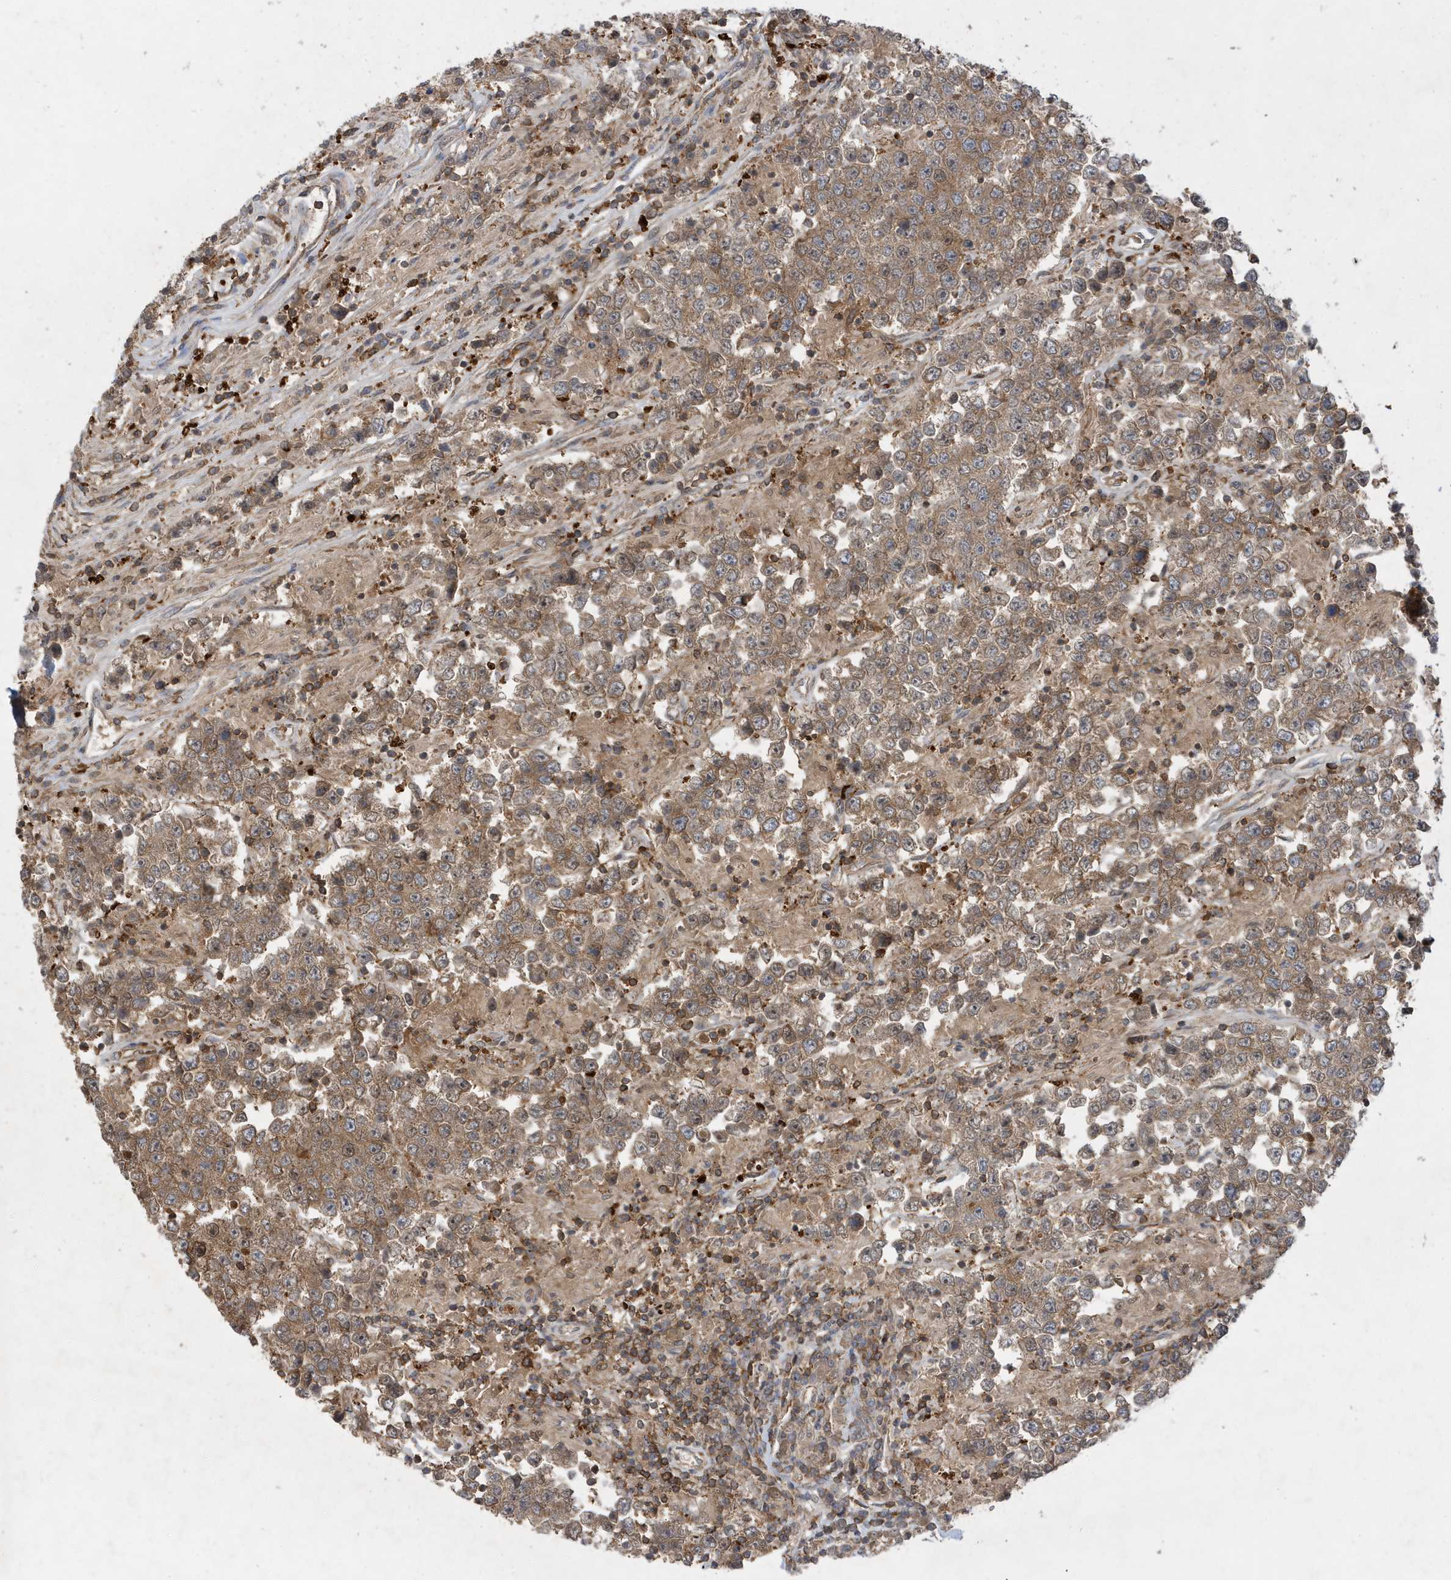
{"staining": {"intensity": "moderate", "quantity": ">75%", "location": "cytoplasmic/membranous"}, "tissue": "testis cancer", "cell_type": "Tumor cells", "image_type": "cancer", "snomed": [{"axis": "morphology", "description": "Normal tissue, NOS"}, {"axis": "morphology", "description": "Urothelial carcinoma, High grade"}, {"axis": "morphology", "description": "Seminoma, NOS"}, {"axis": "morphology", "description": "Carcinoma, Embryonal, NOS"}, {"axis": "topography", "description": "Urinary bladder"}, {"axis": "topography", "description": "Testis"}], "caption": "Testis cancer (embryonal carcinoma) stained with DAB IHC displays medium levels of moderate cytoplasmic/membranous staining in about >75% of tumor cells.", "gene": "LAPTM4A", "patient": {"sex": "male", "age": 41}}